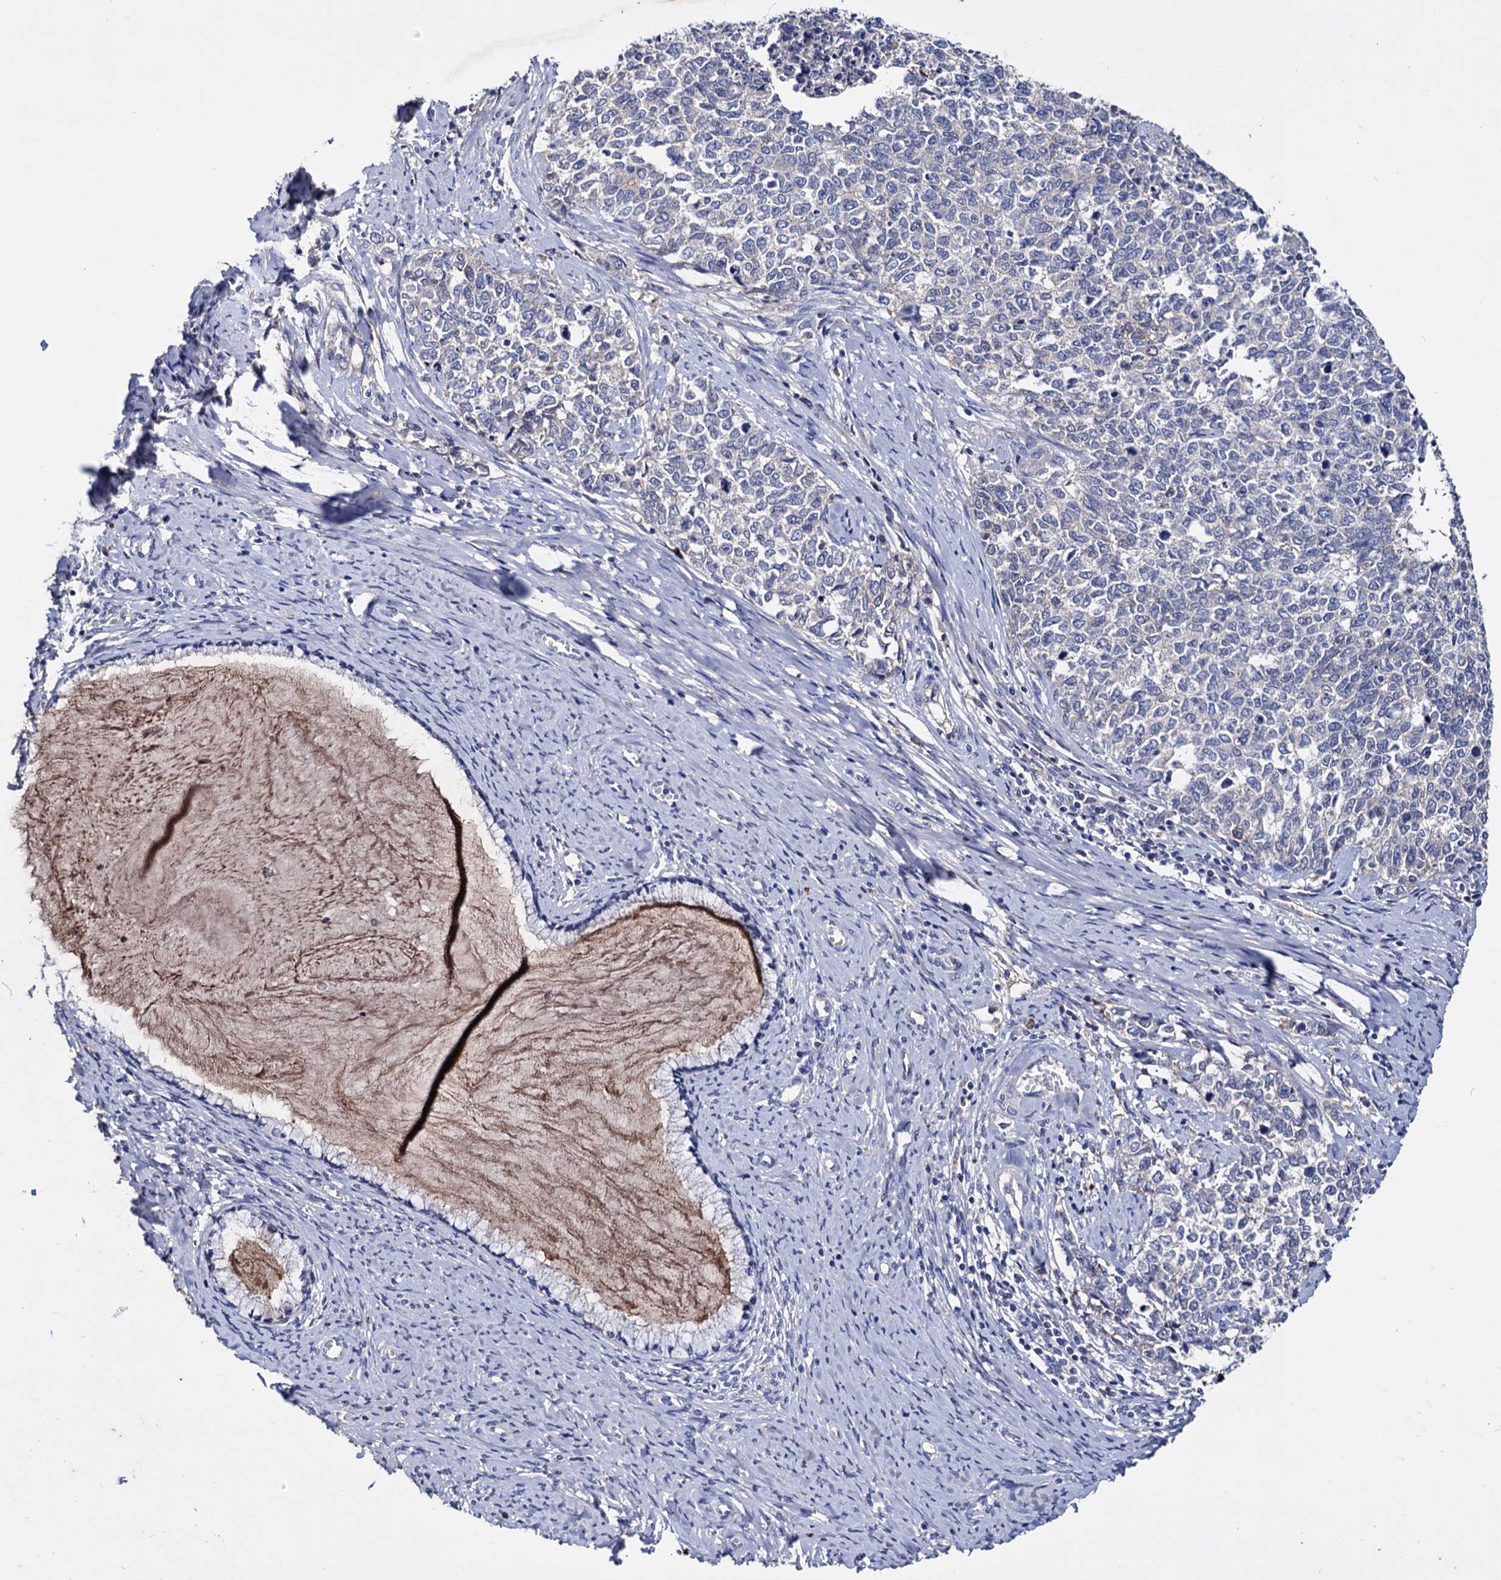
{"staining": {"intensity": "negative", "quantity": "none", "location": "none"}, "tissue": "cervical cancer", "cell_type": "Tumor cells", "image_type": "cancer", "snomed": [{"axis": "morphology", "description": "Squamous cell carcinoma, NOS"}, {"axis": "topography", "description": "Cervix"}], "caption": "Tumor cells show no significant staining in cervical cancer (squamous cell carcinoma).", "gene": "NPAS4", "patient": {"sex": "female", "age": 63}}